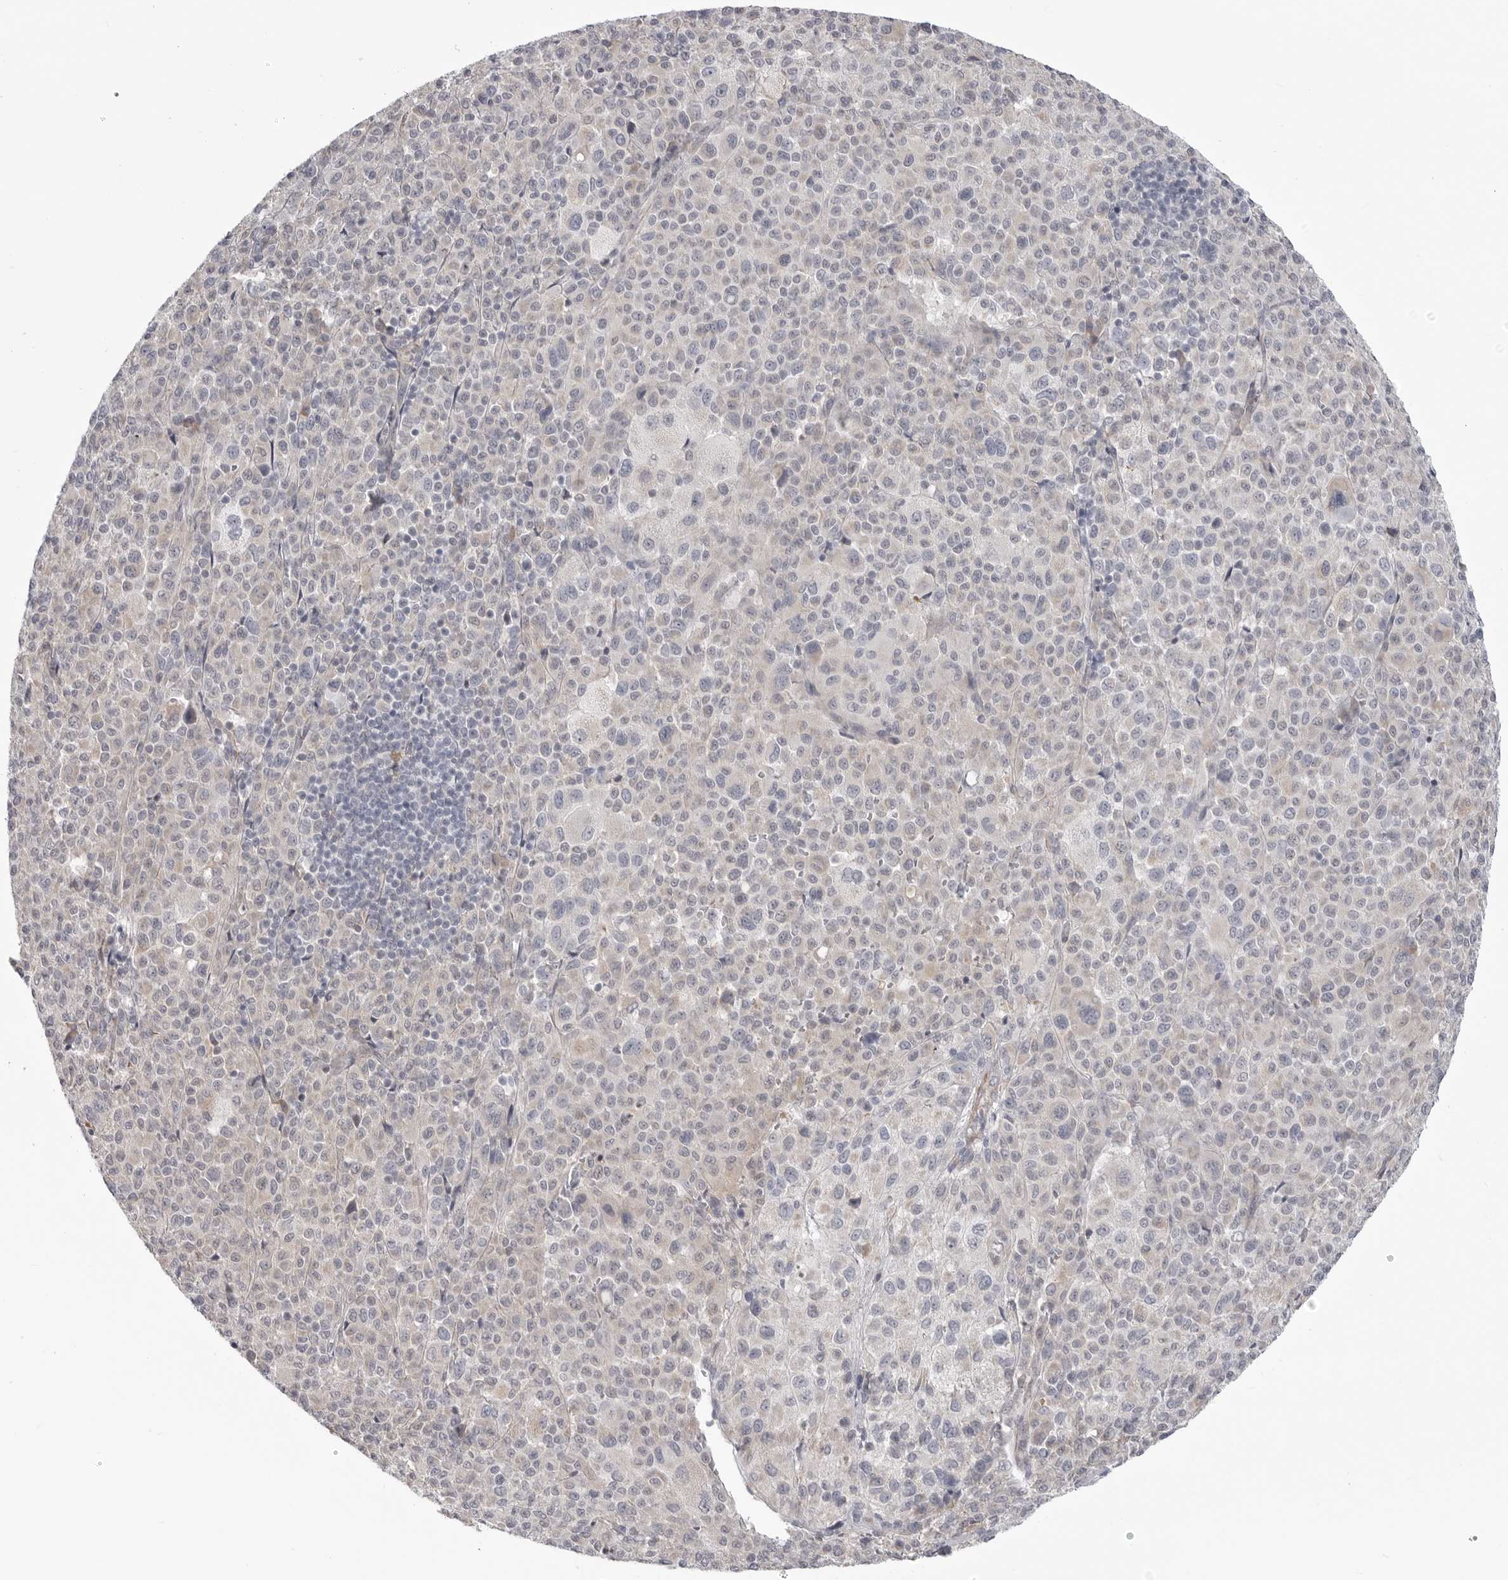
{"staining": {"intensity": "negative", "quantity": "none", "location": "none"}, "tissue": "melanoma", "cell_type": "Tumor cells", "image_type": "cancer", "snomed": [{"axis": "morphology", "description": "Malignant melanoma, Metastatic site"}, {"axis": "topography", "description": "Skin"}], "caption": "The image demonstrates no staining of tumor cells in malignant melanoma (metastatic site).", "gene": "SCP2", "patient": {"sex": "female", "age": 74}}